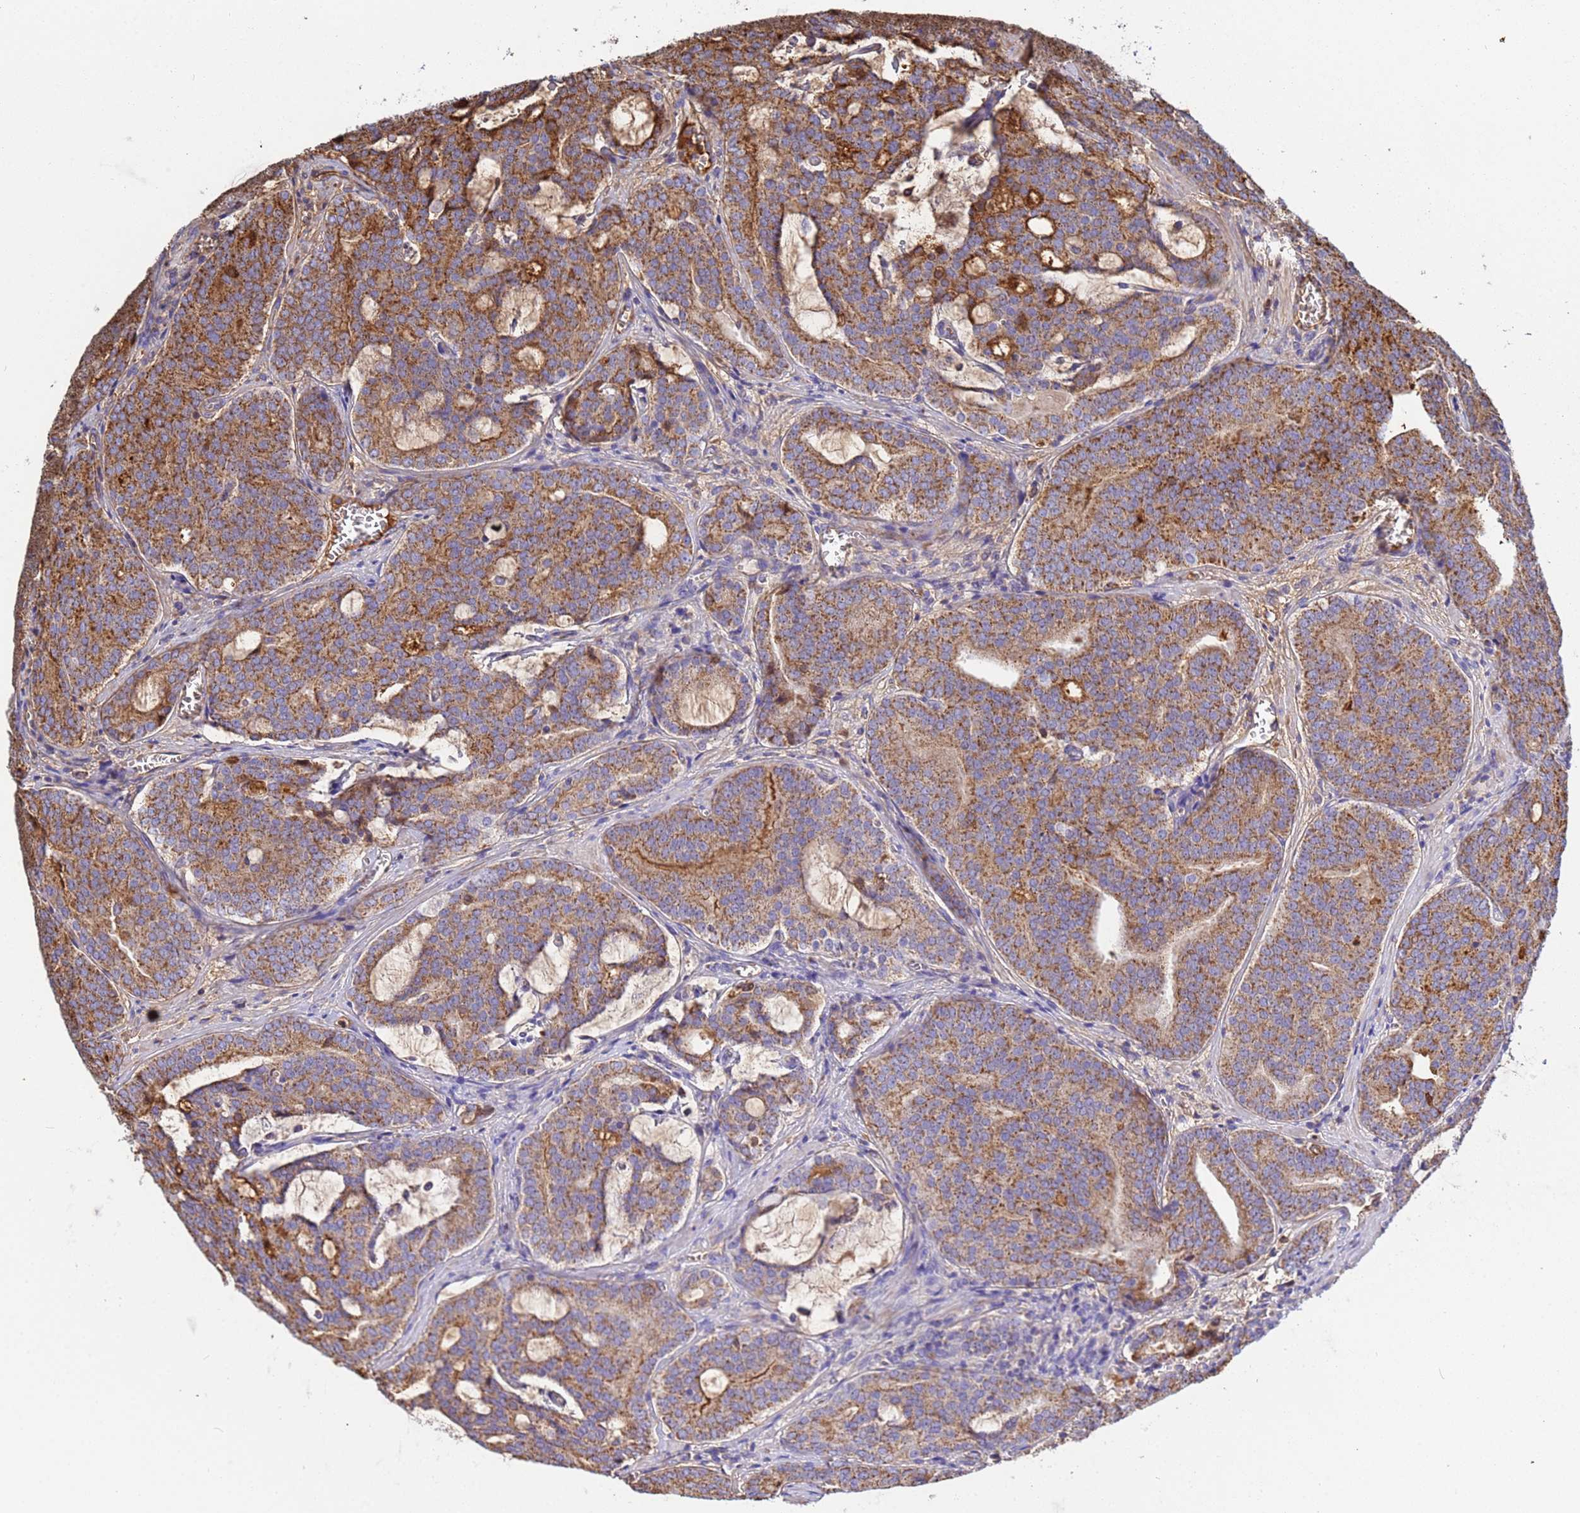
{"staining": {"intensity": "moderate", "quantity": ">75%", "location": "cytoplasmic/membranous"}, "tissue": "prostate cancer", "cell_type": "Tumor cells", "image_type": "cancer", "snomed": [{"axis": "morphology", "description": "Adenocarcinoma, High grade"}, {"axis": "topography", "description": "Prostate"}], "caption": "Immunohistochemical staining of human adenocarcinoma (high-grade) (prostate) reveals medium levels of moderate cytoplasmic/membranous protein expression in about >75% of tumor cells.", "gene": "GLUD1", "patient": {"sex": "male", "age": 55}}